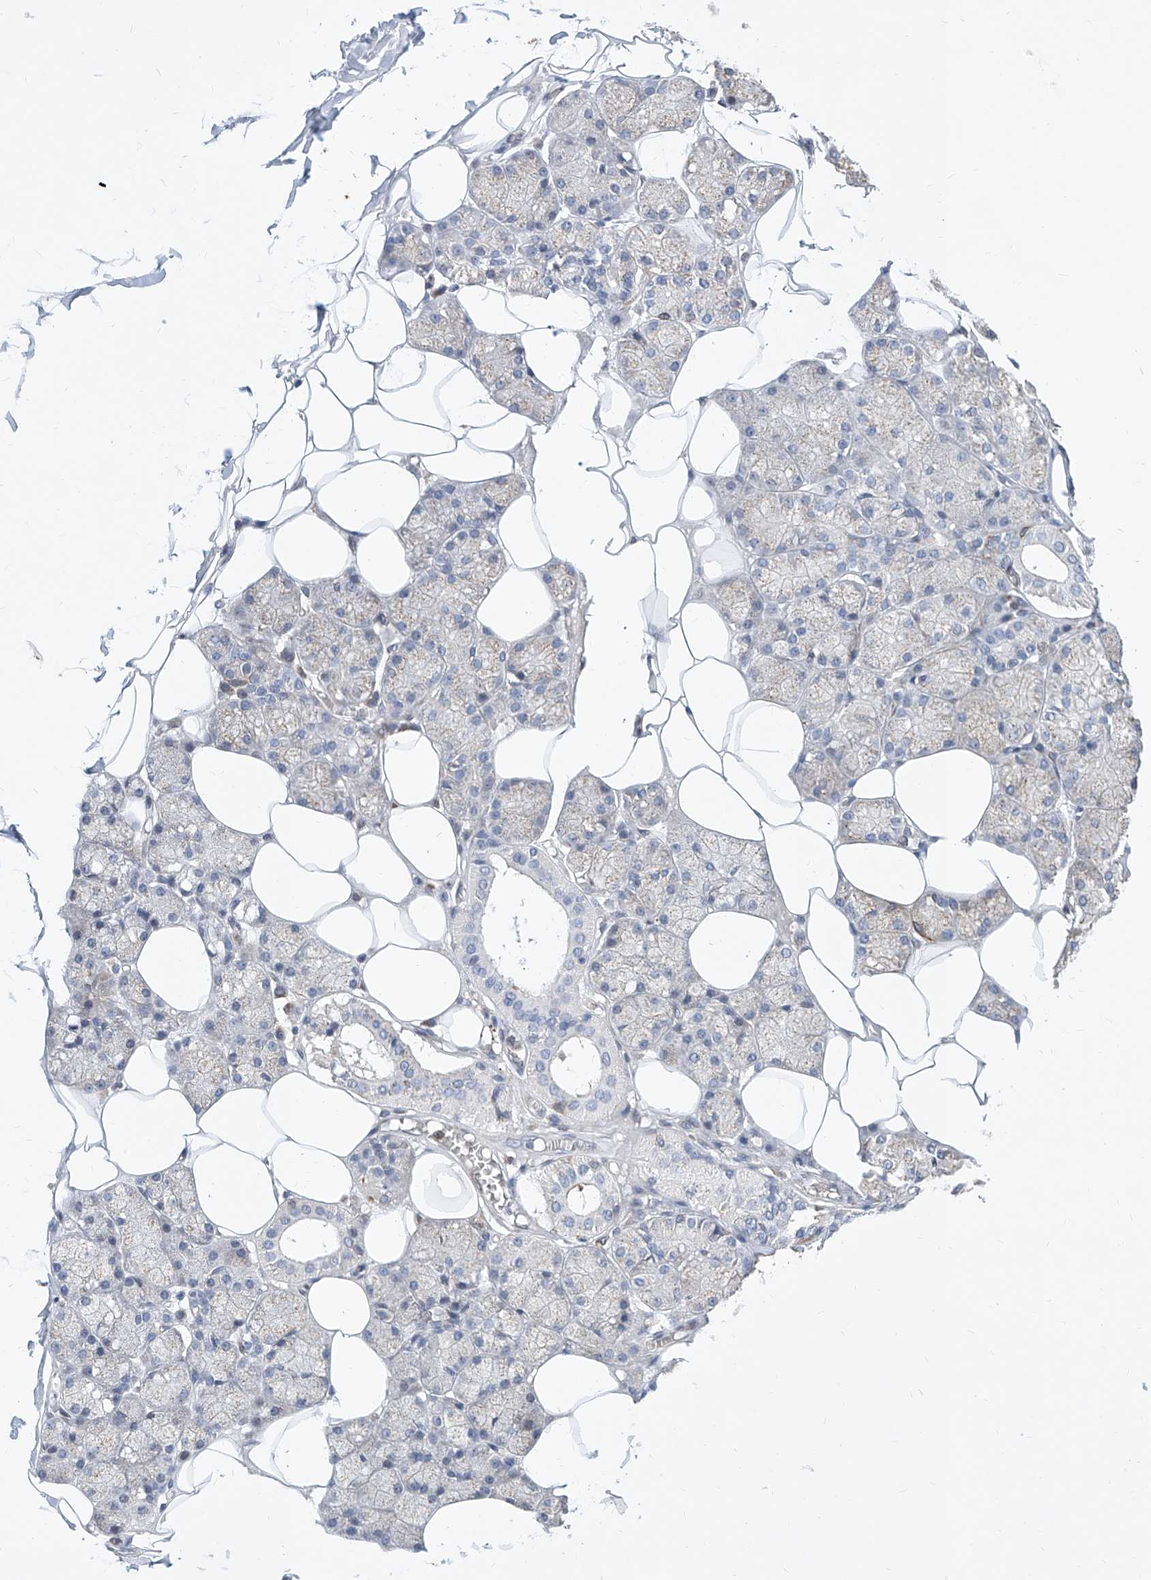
{"staining": {"intensity": "weak", "quantity": "<25%", "location": "cytoplasmic/membranous"}, "tissue": "salivary gland", "cell_type": "Glandular cells", "image_type": "normal", "snomed": [{"axis": "morphology", "description": "Normal tissue, NOS"}, {"axis": "topography", "description": "Salivary gland"}], "caption": "The image demonstrates no significant positivity in glandular cells of salivary gland.", "gene": "MX2", "patient": {"sex": "male", "age": 62}}